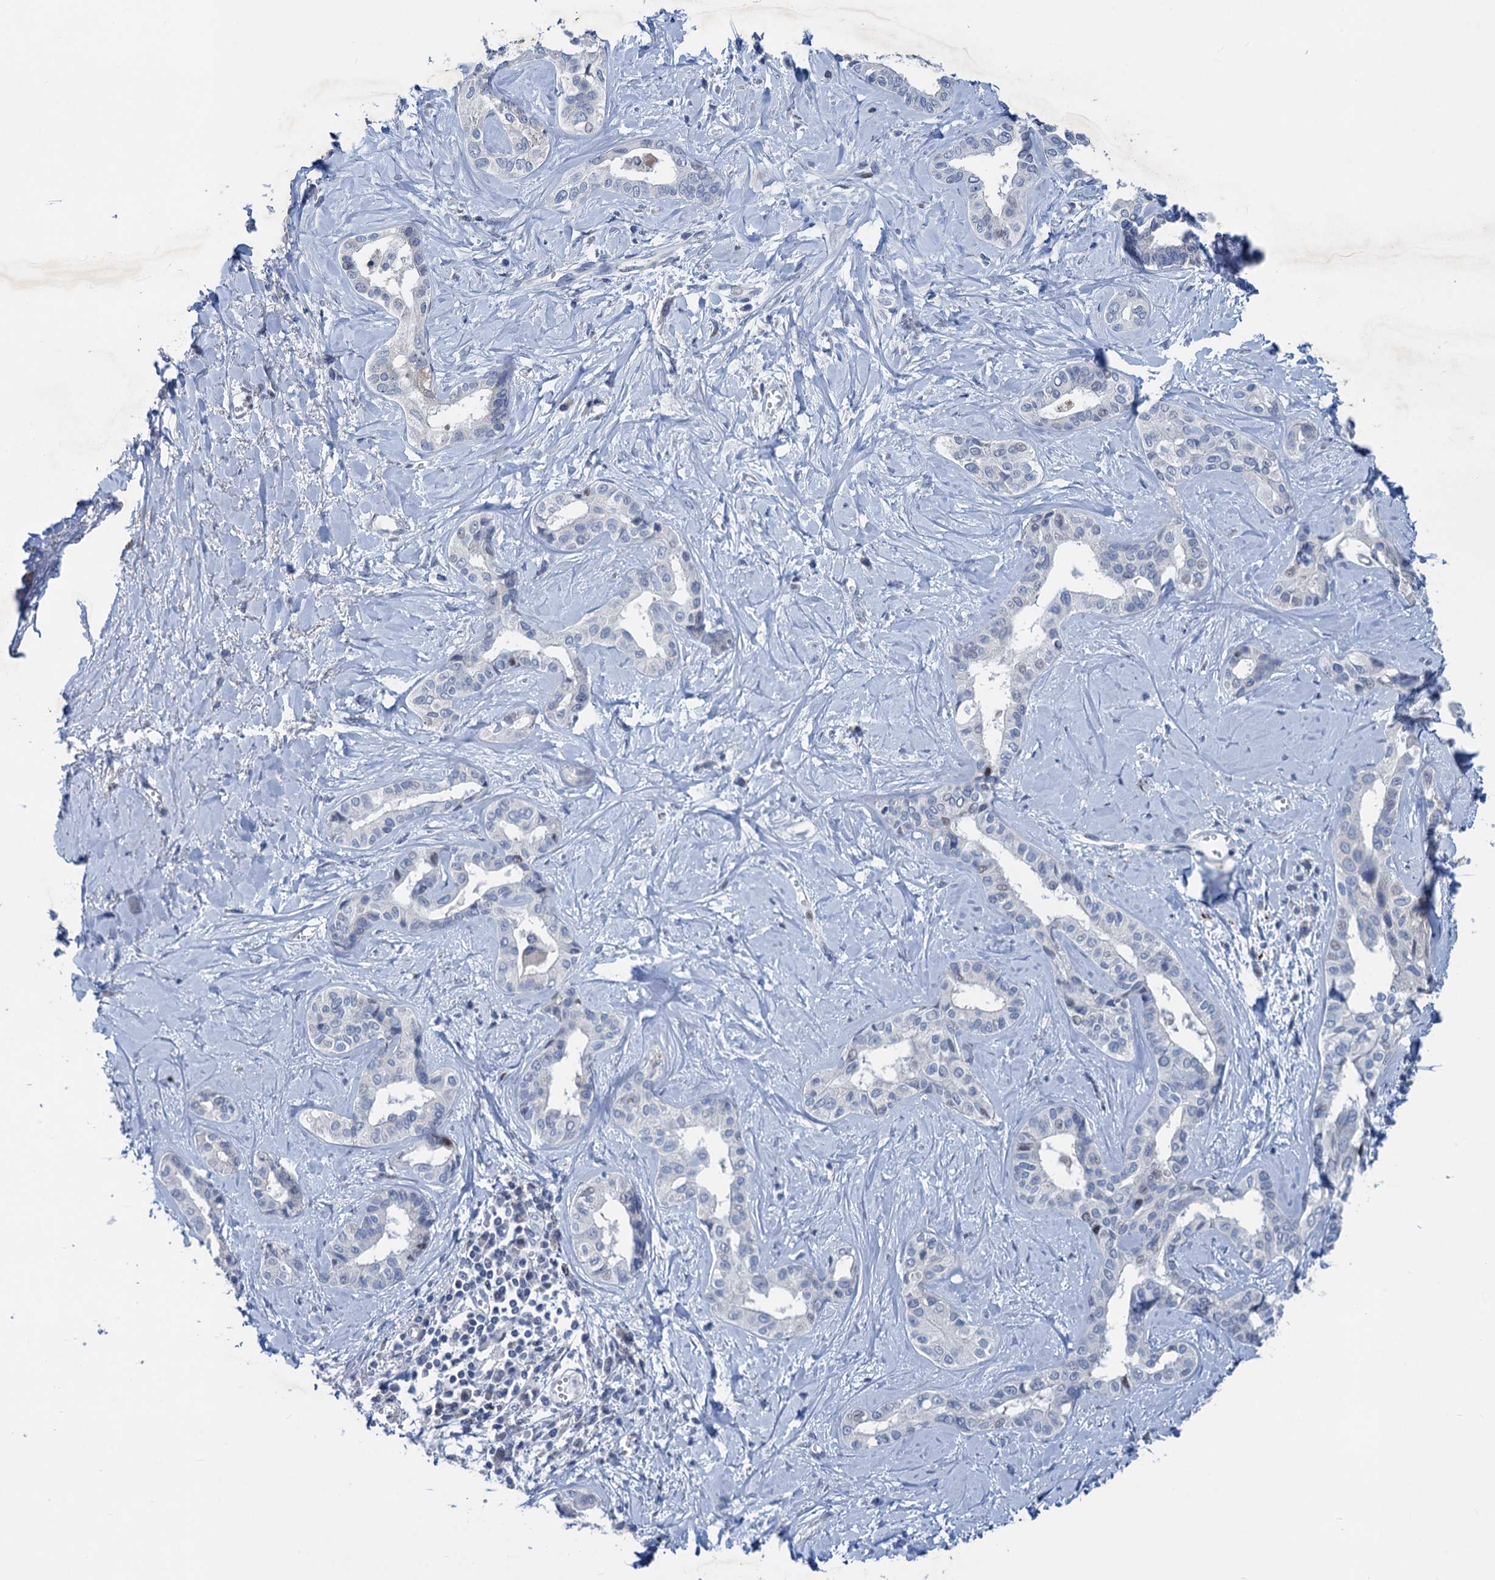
{"staining": {"intensity": "negative", "quantity": "none", "location": "none"}, "tissue": "liver cancer", "cell_type": "Tumor cells", "image_type": "cancer", "snomed": [{"axis": "morphology", "description": "Cholangiocarcinoma"}, {"axis": "topography", "description": "Liver"}], "caption": "The micrograph reveals no staining of tumor cells in liver cancer (cholangiocarcinoma).", "gene": "ESYT3", "patient": {"sex": "female", "age": 77}}